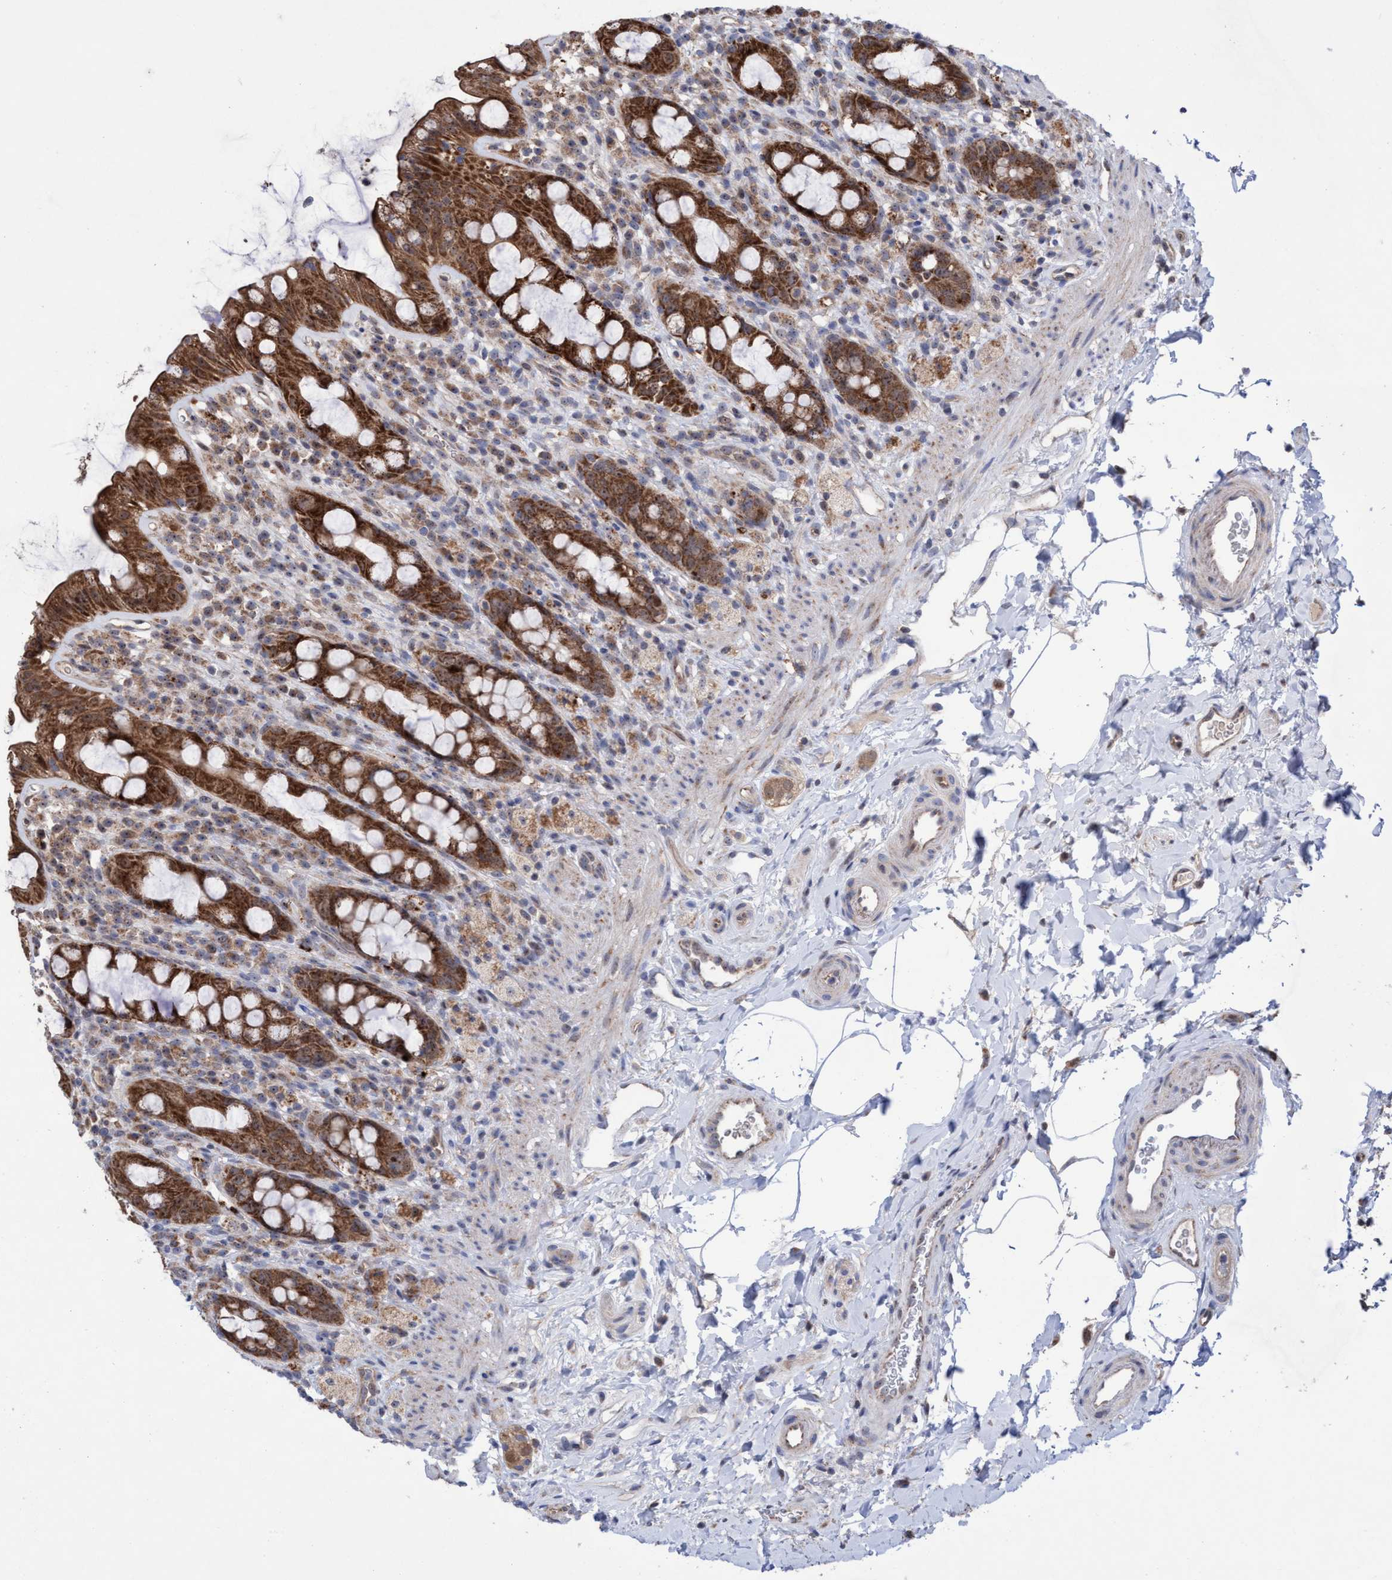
{"staining": {"intensity": "strong", "quantity": ">75%", "location": "cytoplasmic/membranous,nuclear"}, "tissue": "rectum", "cell_type": "Glandular cells", "image_type": "normal", "snomed": [{"axis": "morphology", "description": "Normal tissue, NOS"}, {"axis": "topography", "description": "Rectum"}], "caption": "Immunohistochemical staining of unremarkable human rectum reveals >75% levels of strong cytoplasmic/membranous,nuclear protein positivity in approximately >75% of glandular cells. (brown staining indicates protein expression, while blue staining denotes nuclei).", "gene": "P2RY14", "patient": {"sex": "male", "age": 44}}